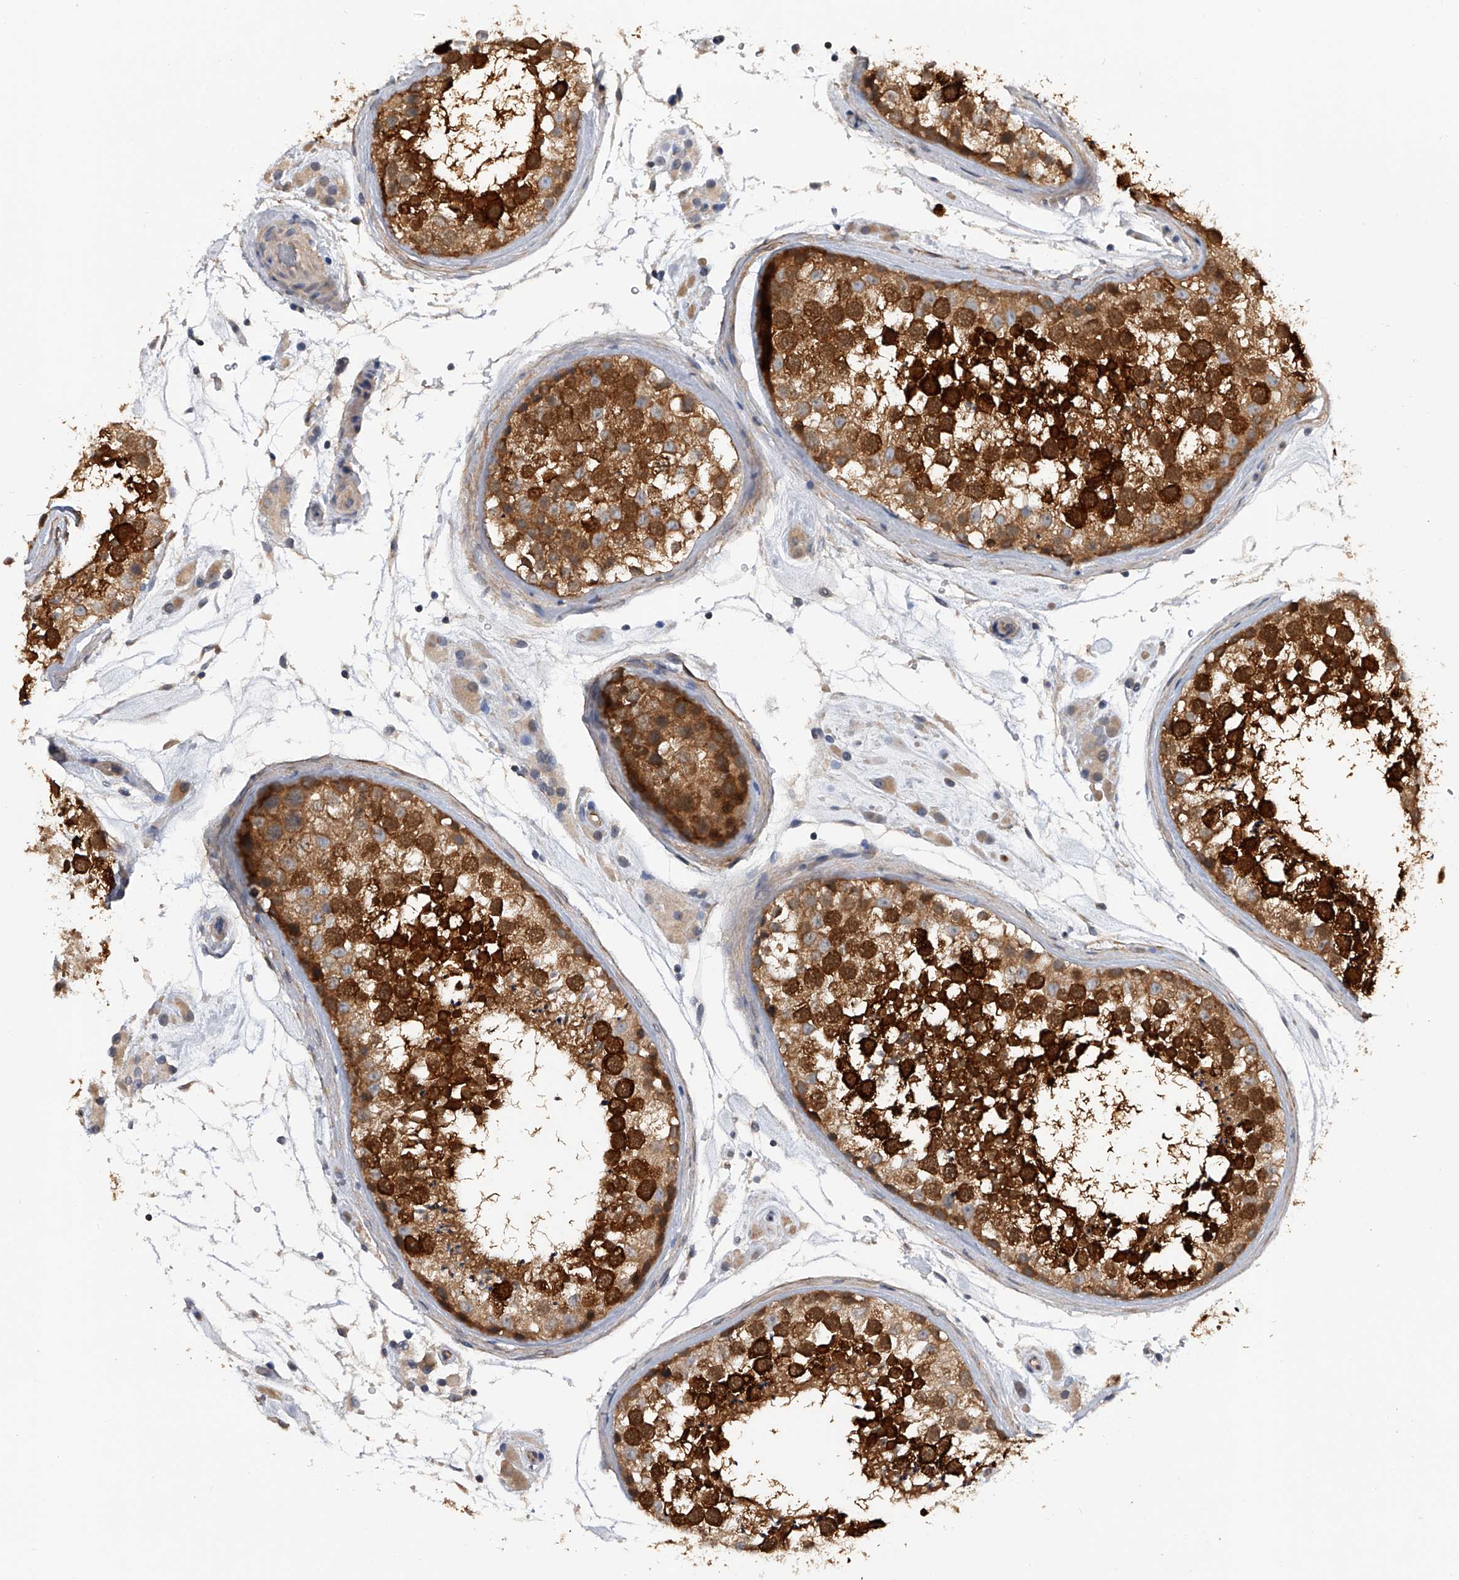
{"staining": {"intensity": "strong", "quantity": "25%-75%", "location": "cytoplasmic/membranous"}, "tissue": "testis", "cell_type": "Cells in seminiferous ducts", "image_type": "normal", "snomed": [{"axis": "morphology", "description": "Normal tissue, NOS"}, {"axis": "topography", "description": "Testis"}], "caption": "IHC histopathology image of benign testis: testis stained using IHC shows high levels of strong protein expression localized specifically in the cytoplasmic/membranous of cells in seminiferous ducts, appearing as a cytoplasmic/membranous brown color.", "gene": "CFAP298", "patient": {"sex": "male", "age": 46}}